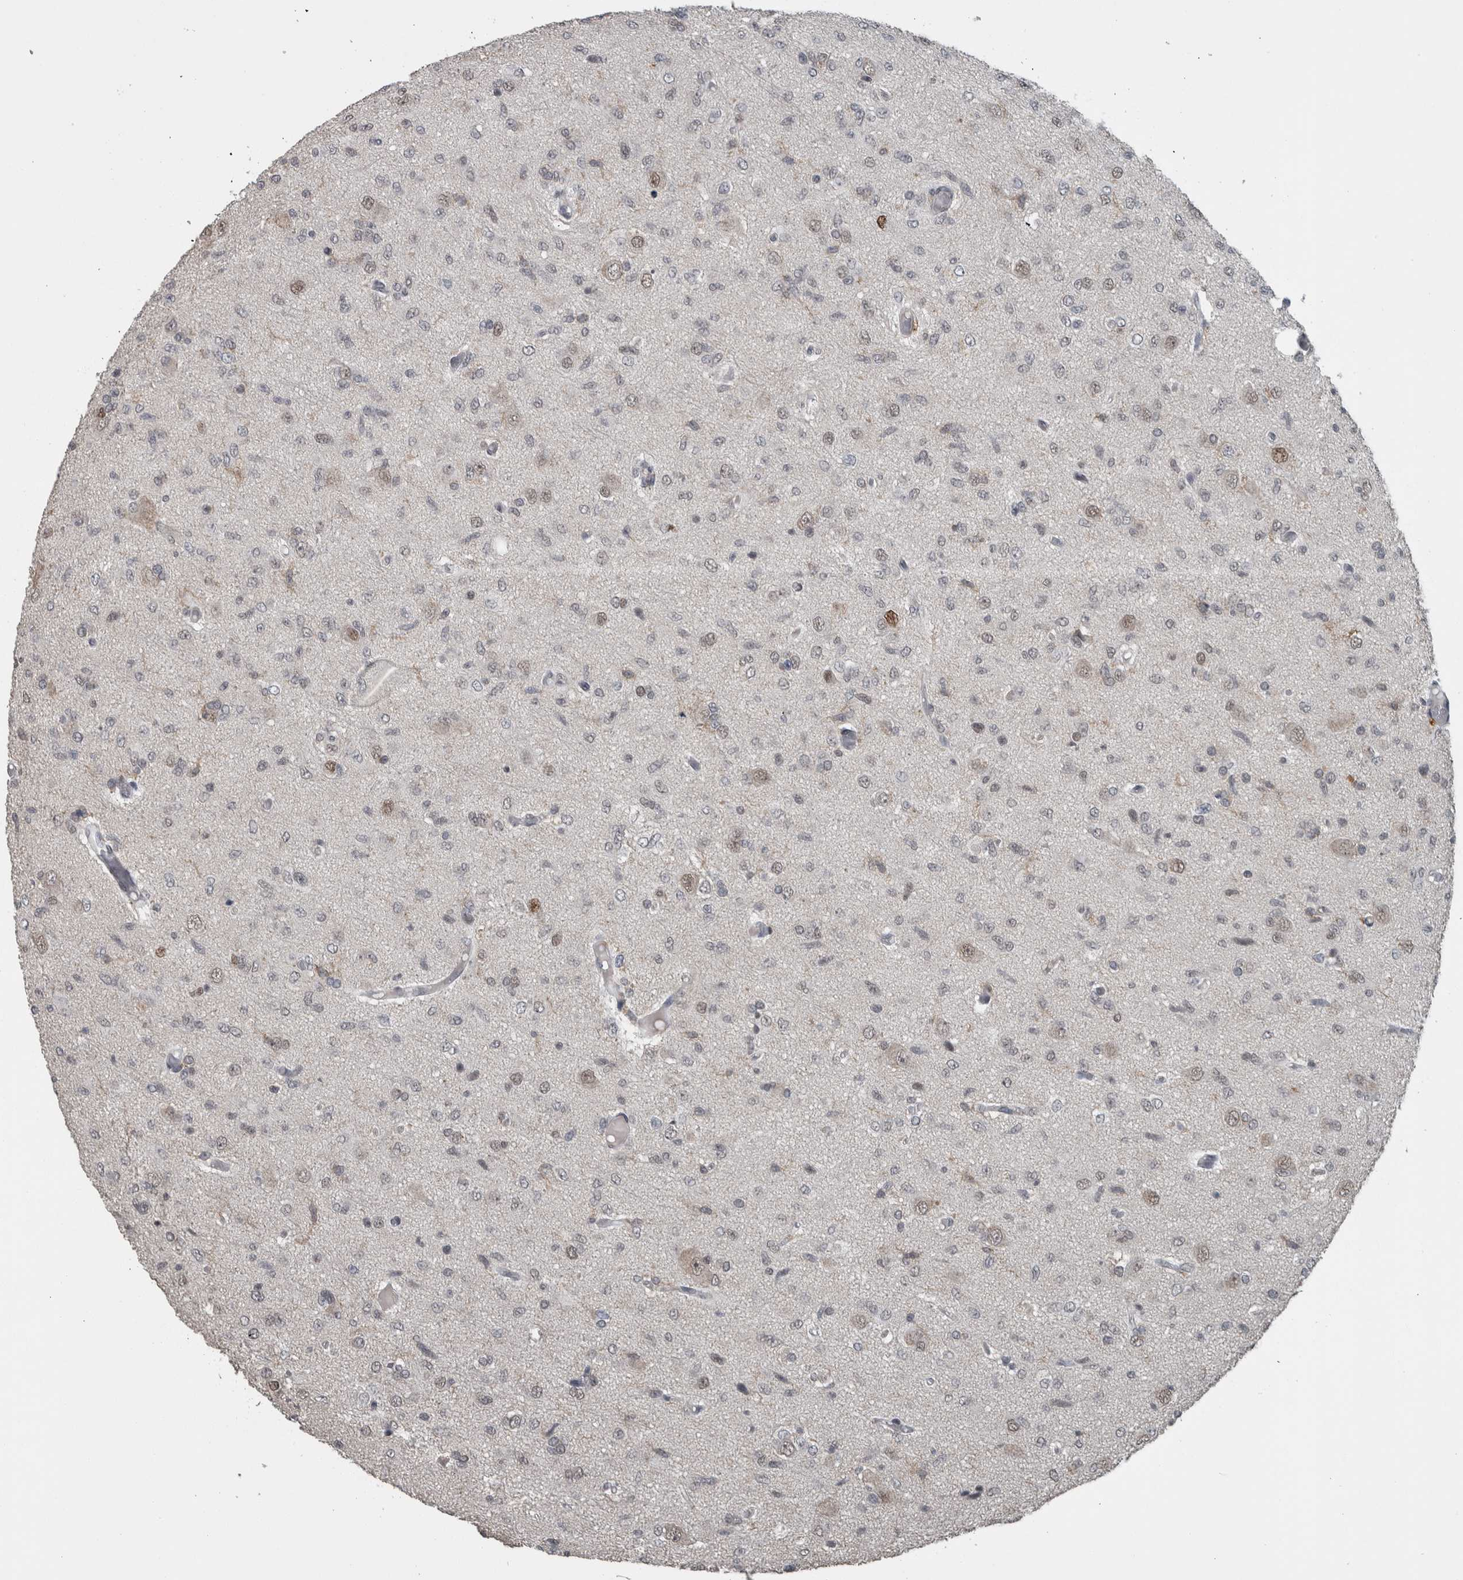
{"staining": {"intensity": "weak", "quantity": "<25%", "location": "nuclear"}, "tissue": "glioma", "cell_type": "Tumor cells", "image_type": "cancer", "snomed": [{"axis": "morphology", "description": "Glioma, malignant, High grade"}, {"axis": "topography", "description": "Brain"}], "caption": "The photomicrograph reveals no significant staining in tumor cells of glioma. (Stains: DAB (3,3'-diaminobenzidine) immunohistochemistry with hematoxylin counter stain, Microscopy: brightfield microscopy at high magnification).", "gene": "ZBTB21", "patient": {"sex": "female", "age": 59}}